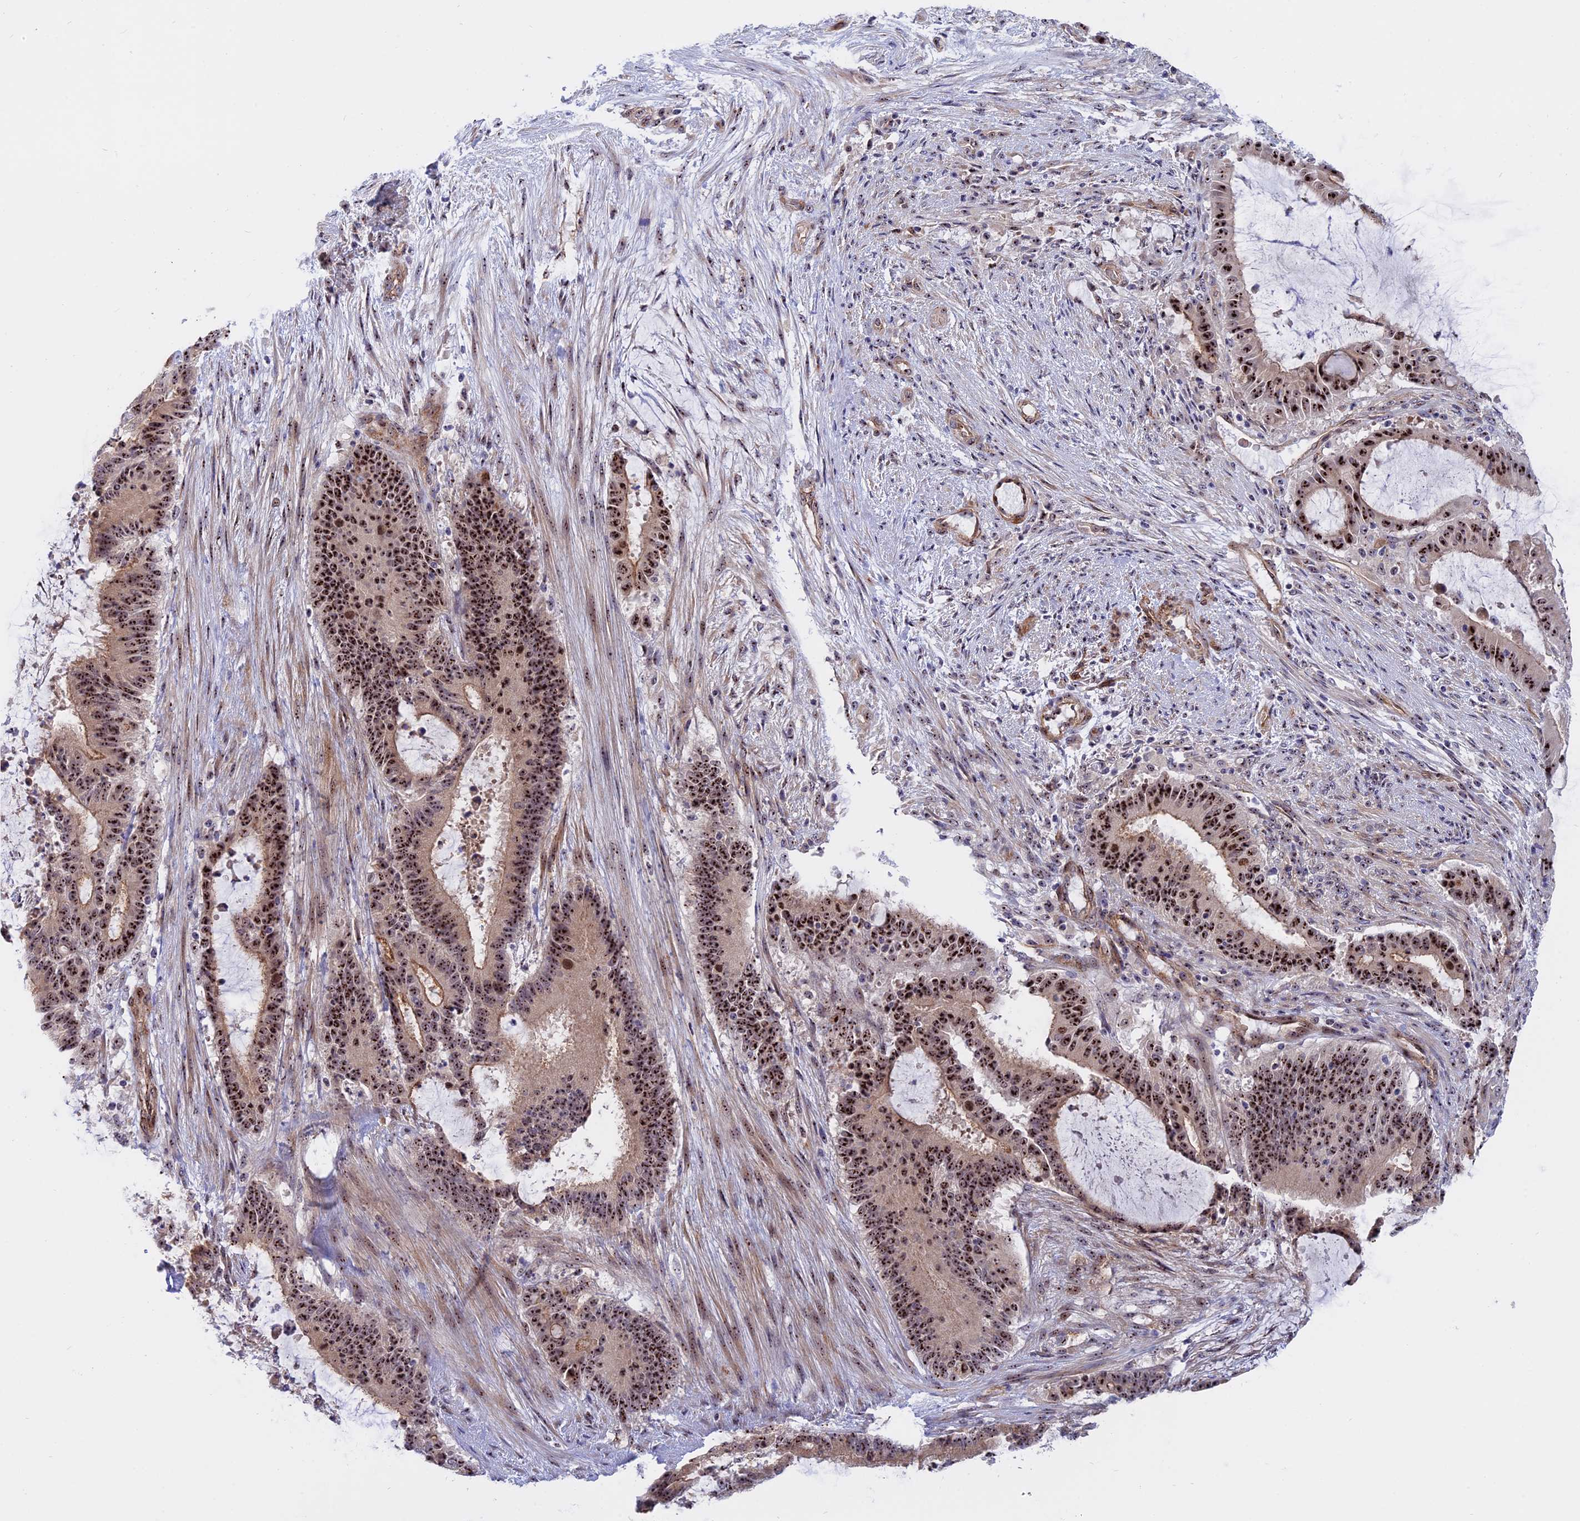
{"staining": {"intensity": "strong", "quantity": ">75%", "location": "nuclear"}, "tissue": "liver cancer", "cell_type": "Tumor cells", "image_type": "cancer", "snomed": [{"axis": "morphology", "description": "Normal tissue, NOS"}, {"axis": "morphology", "description": "Cholangiocarcinoma"}, {"axis": "topography", "description": "Liver"}, {"axis": "topography", "description": "Peripheral nerve tissue"}], "caption": "Immunohistochemical staining of liver cholangiocarcinoma shows high levels of strong nuclear protein positivity in approximately >75% of tumor cells. The staining was performed using DAB (3,3'-diaminobenzidine) to visualize the protein expression in brown, while the nuclei were stained in blue with hematoxylin (Magnification: 20x).", "gene": "DBNDD1", "patient": {"sex": "female", "age": 73}}